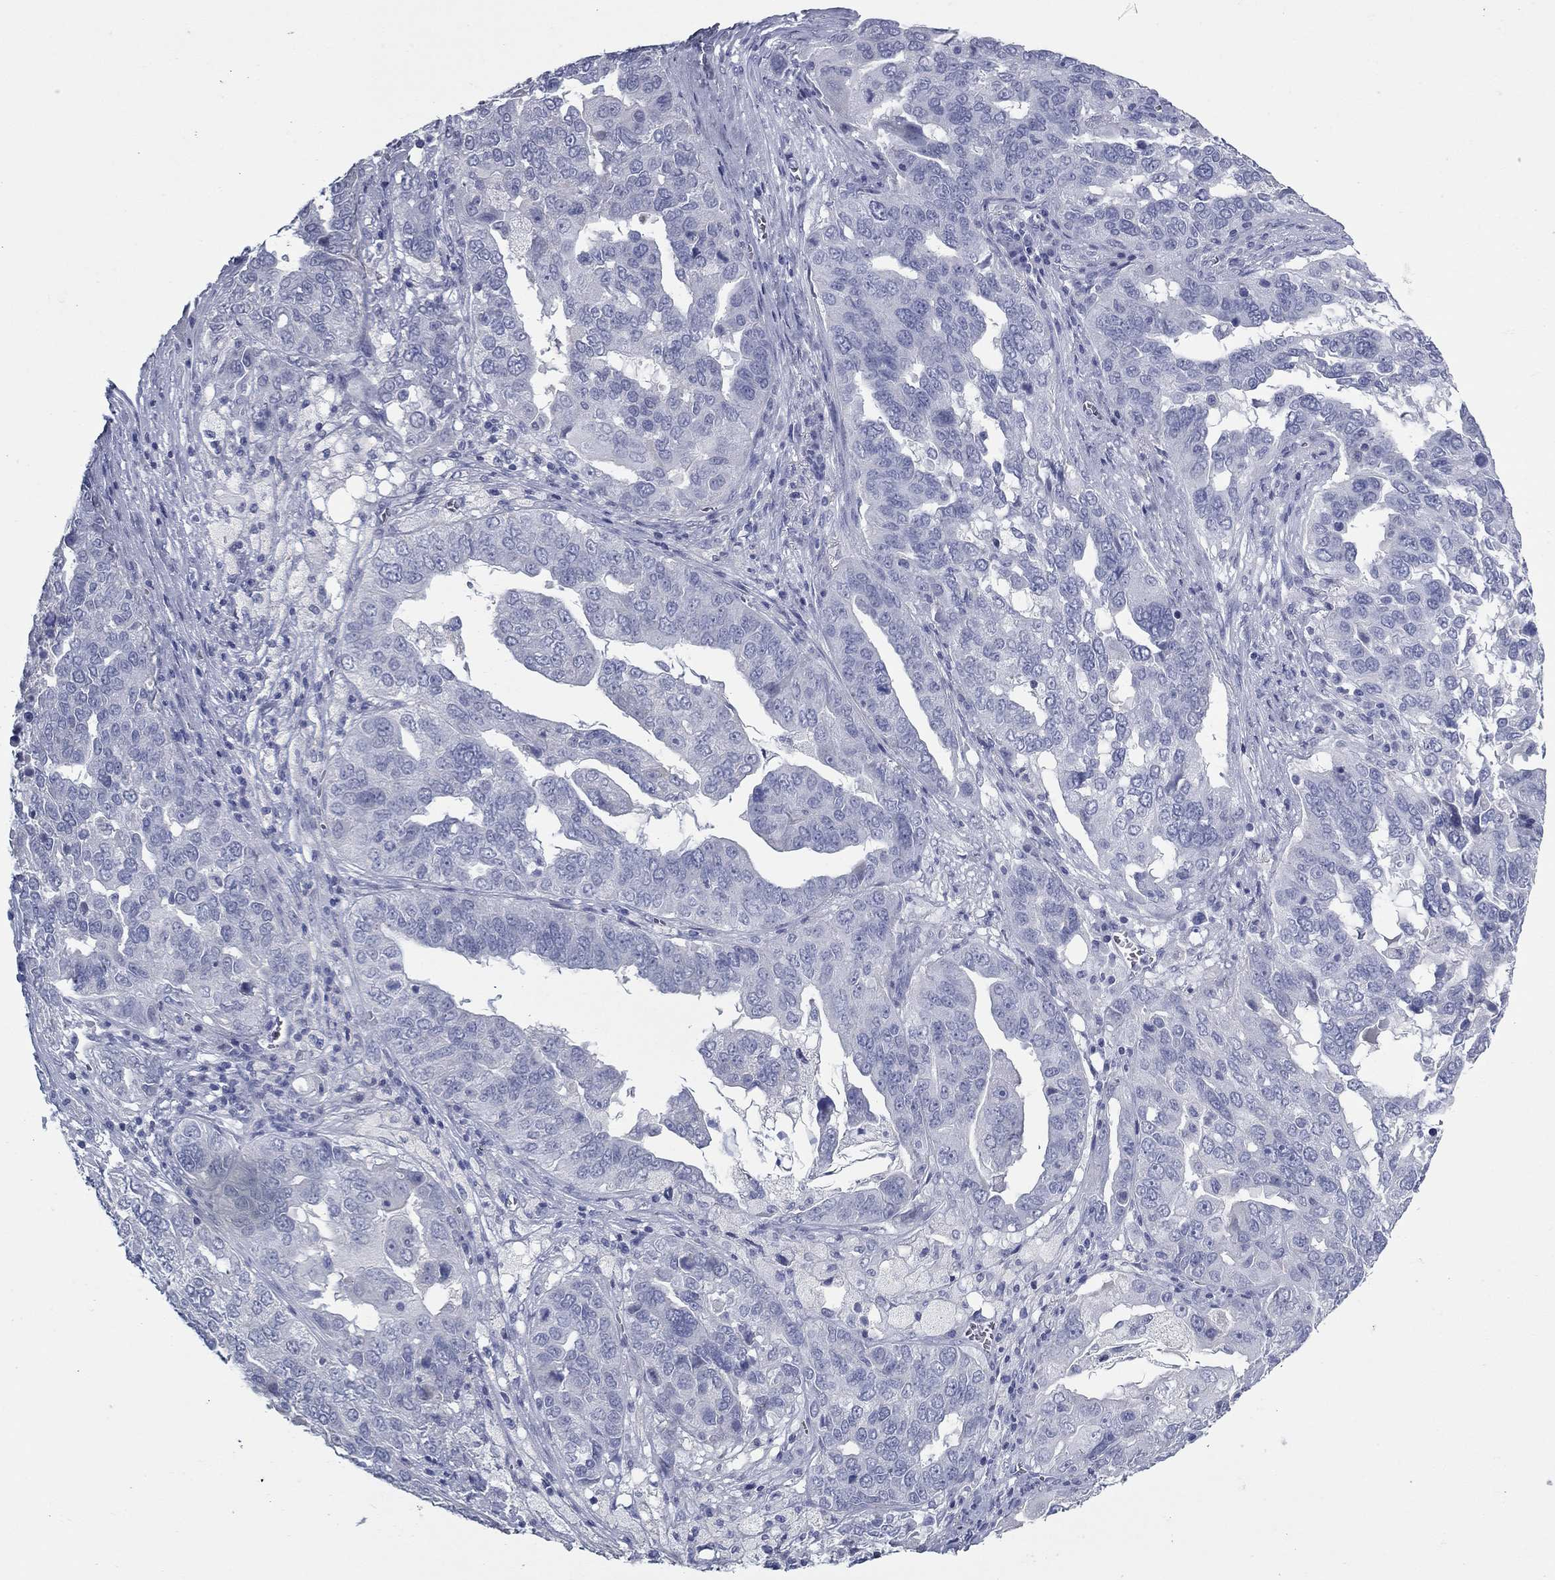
{"staining": {"intensity": "negative", "quantity": "none", "location": "none"}, "tissue": "ovarian cancer", "cell_type": "Tumor cells", "image_type": "cancer", "snomed": [{"axis": "morphology", "description": "Carcinoma, endometroid"}, {"axis": "topography", "description": "Soft tissue"}, {"axis": "topography", "description": "Ovary"}], "caption": "Protein analysis of endometroid carcinoma (ovarian) displays no significant positivity in tumor cells. (Brightfield microscopy of DAB immunohistochemistry (IHC) at high magnification).", "gene": "KIRREL2", "patient": {"sex": "female", "age": 52}}